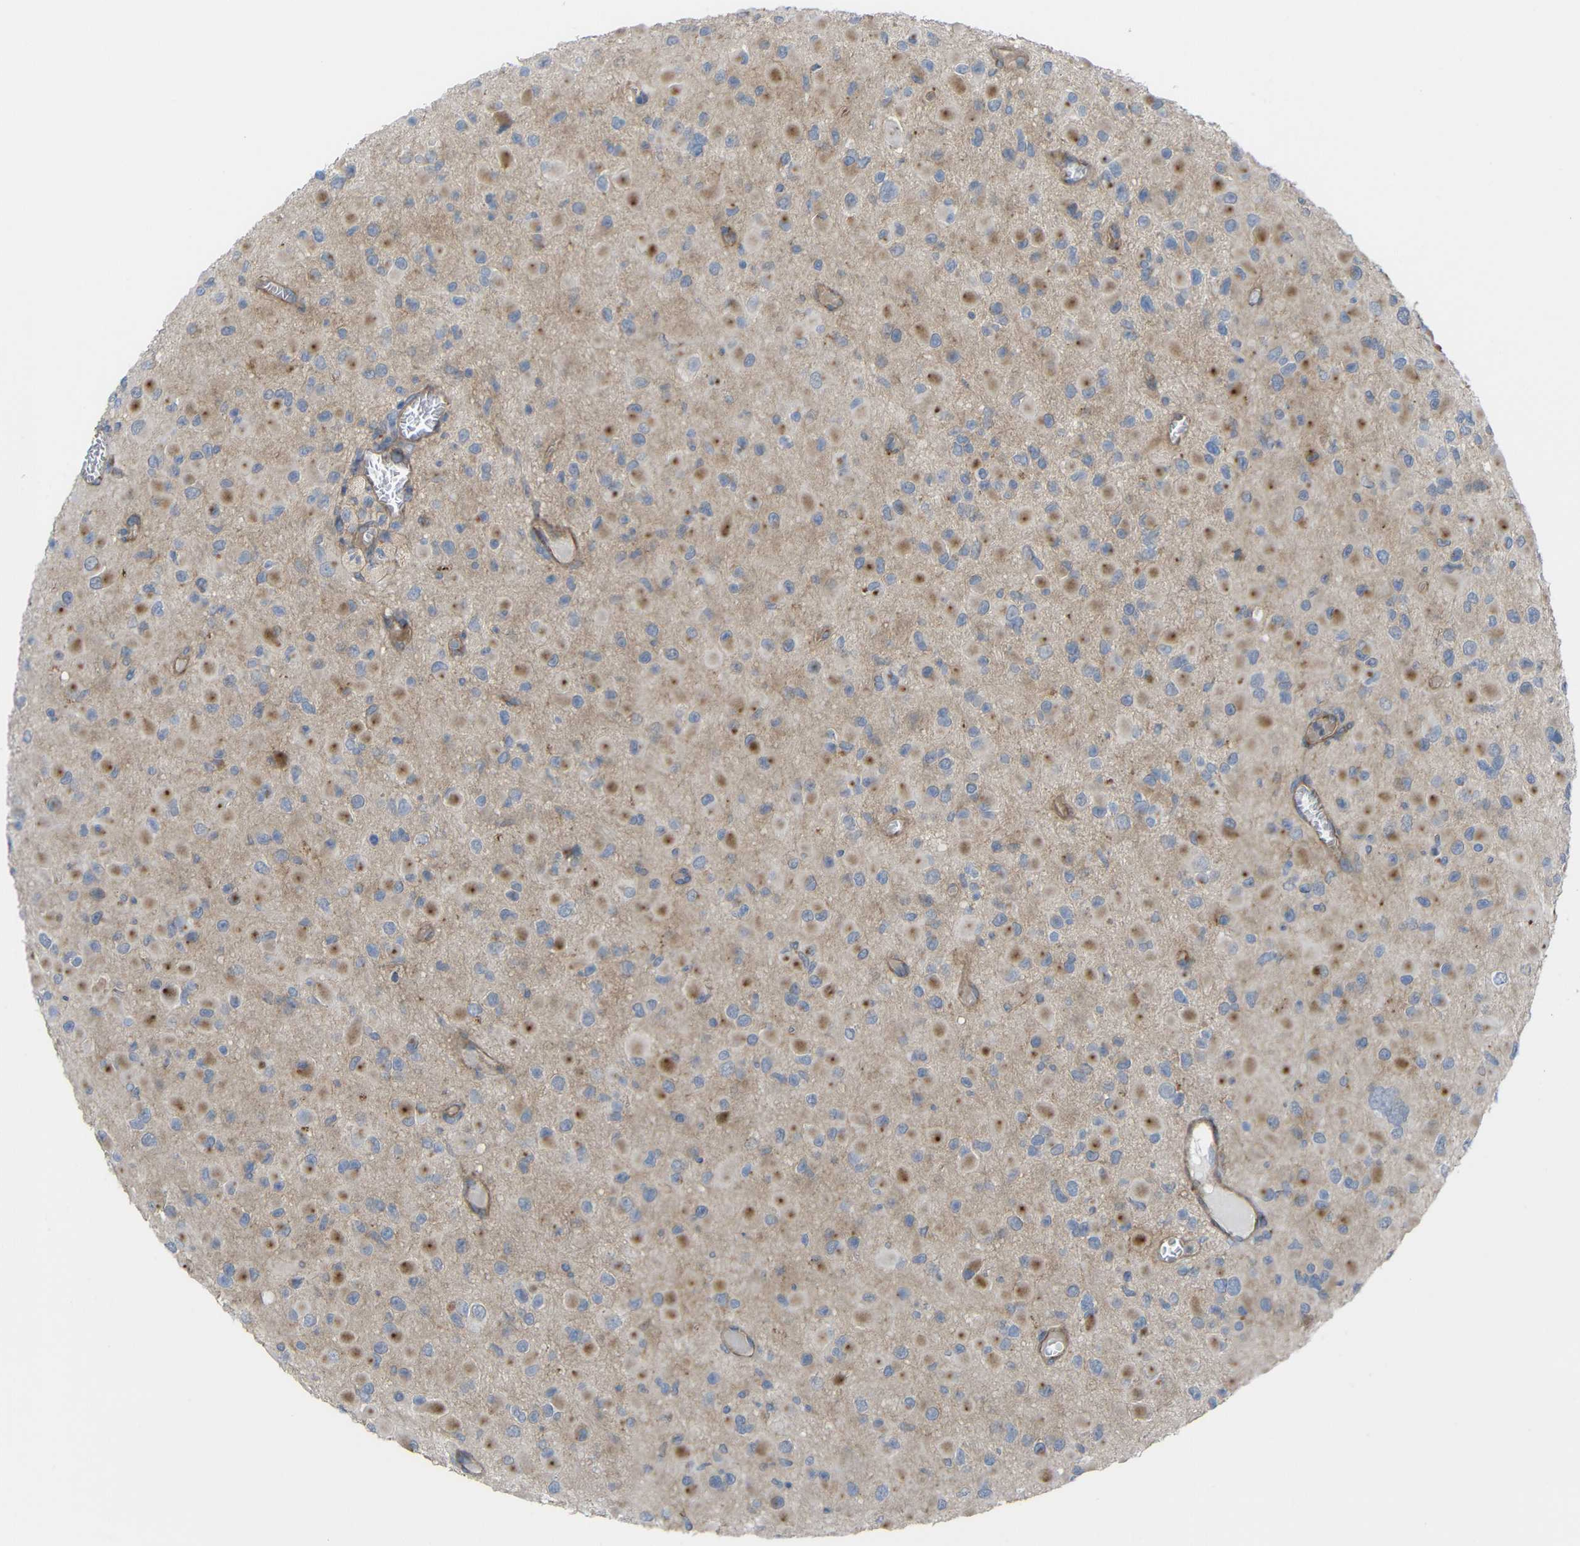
{"staining": {"intensity": "moderate", "quantity": ">75%", "location": "cytoplasmic/membranous"}, "tissue": "glioma", "cell_type": "Tumor cells", "image_type": "cancer", "snomed": [{"axis": "morphology", "description": "Glioma, malignant, Low grade"}, {"axis": "topography", "description": "Brain"}], "caption": "Protein expression analysis of malignant glioma (low-grade) demonstrates moderate cytoplasmic/membranous staining in about >75% of tumor cells.", "gene": "SYPL1", "patient": {"sex": "male", "age": 42}}